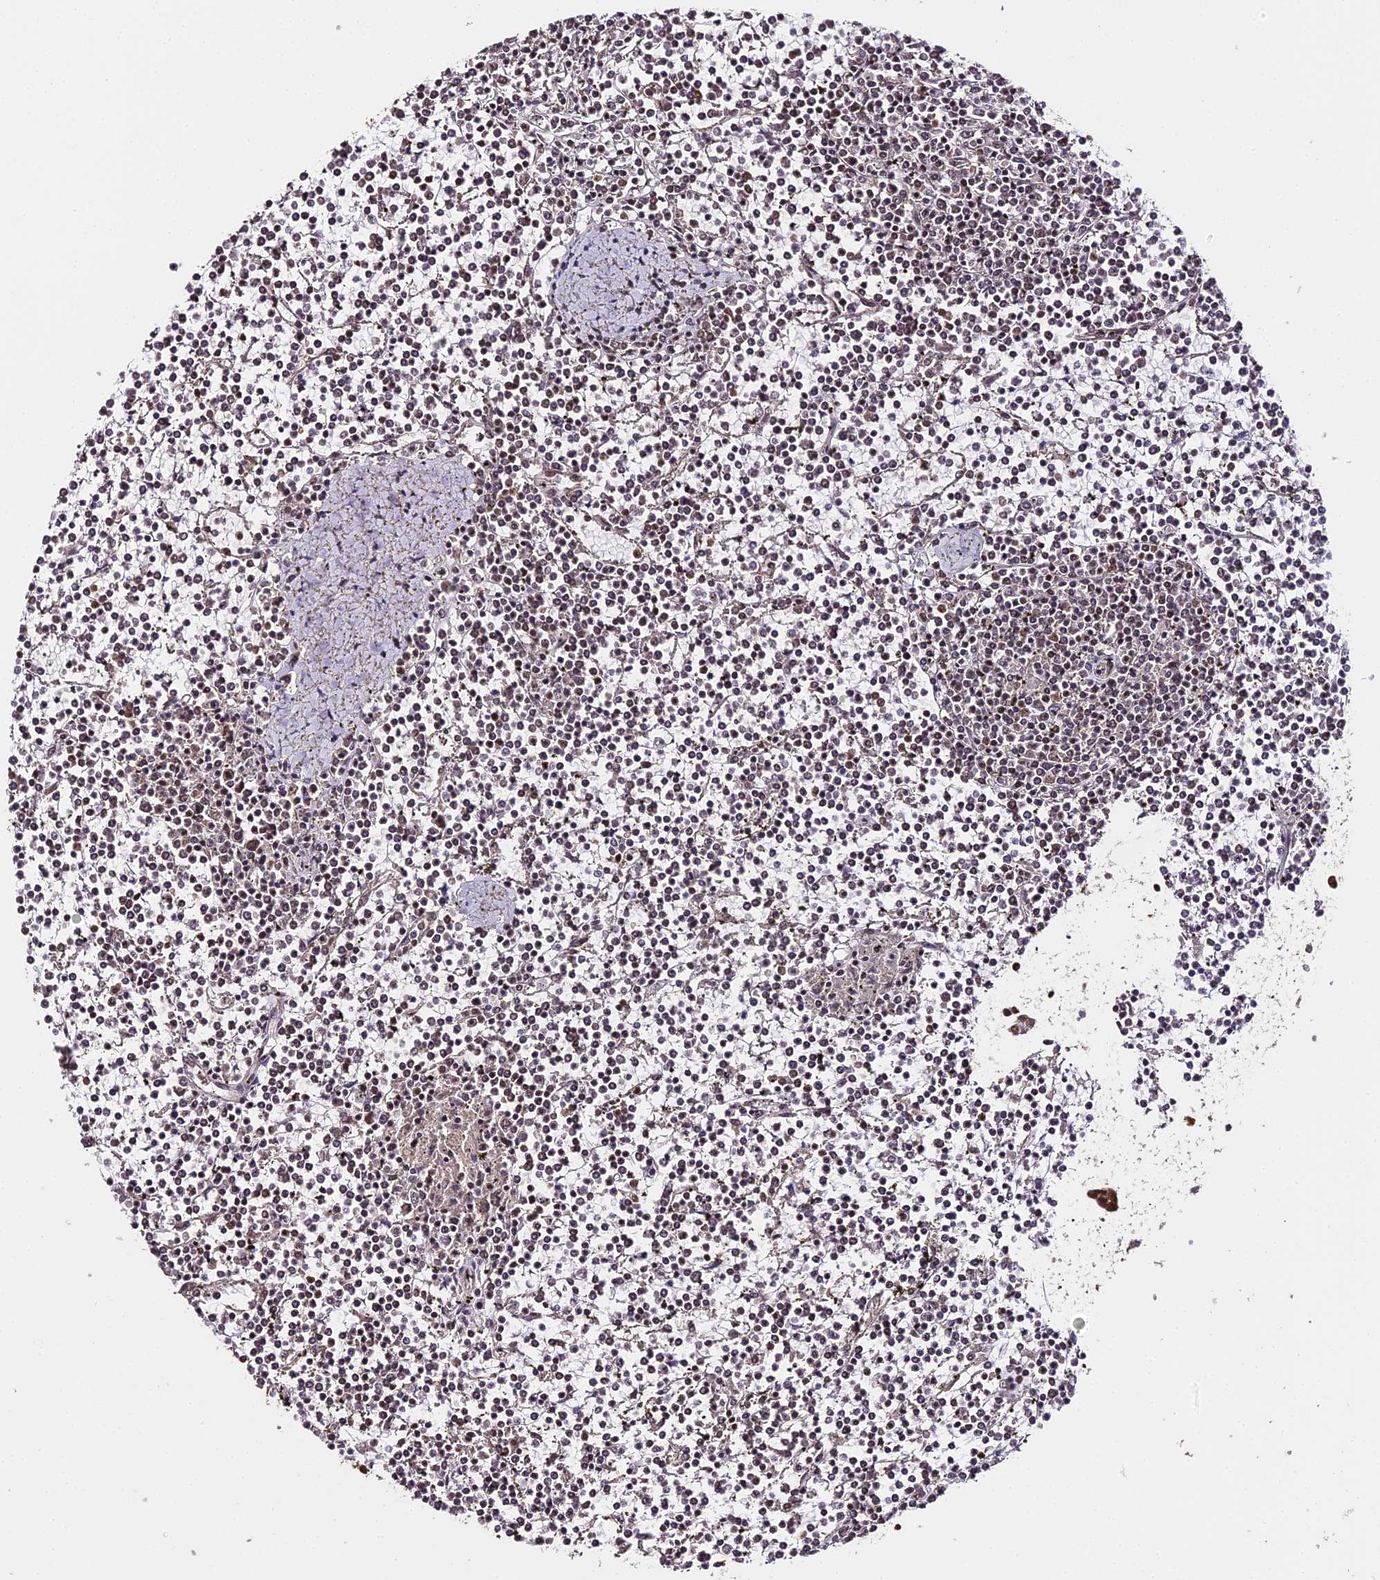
{"staining": {"intensity": "moderate", "quantity": "25%-75%", "location": "nuclear"}, "tissue": "lymphoma", "cell_type": "Tumor cells", "image_type": "cancer", "snomed": [{"axis": "morphology", "description": "Malignant lymphoma, non-Hodgkin's type, Low grade"}, {"axis": "topography", "description": "Spleen"}], "caption": "This histopathology image demonstrates immunohistochemistry (IHC) staining of human lymphoma, with medium moderate nuclear expression in approximately 25%-75% of tumor cells.", "gene": "HNRNPA1", "patient": {"sex": "female", "age": 19}}